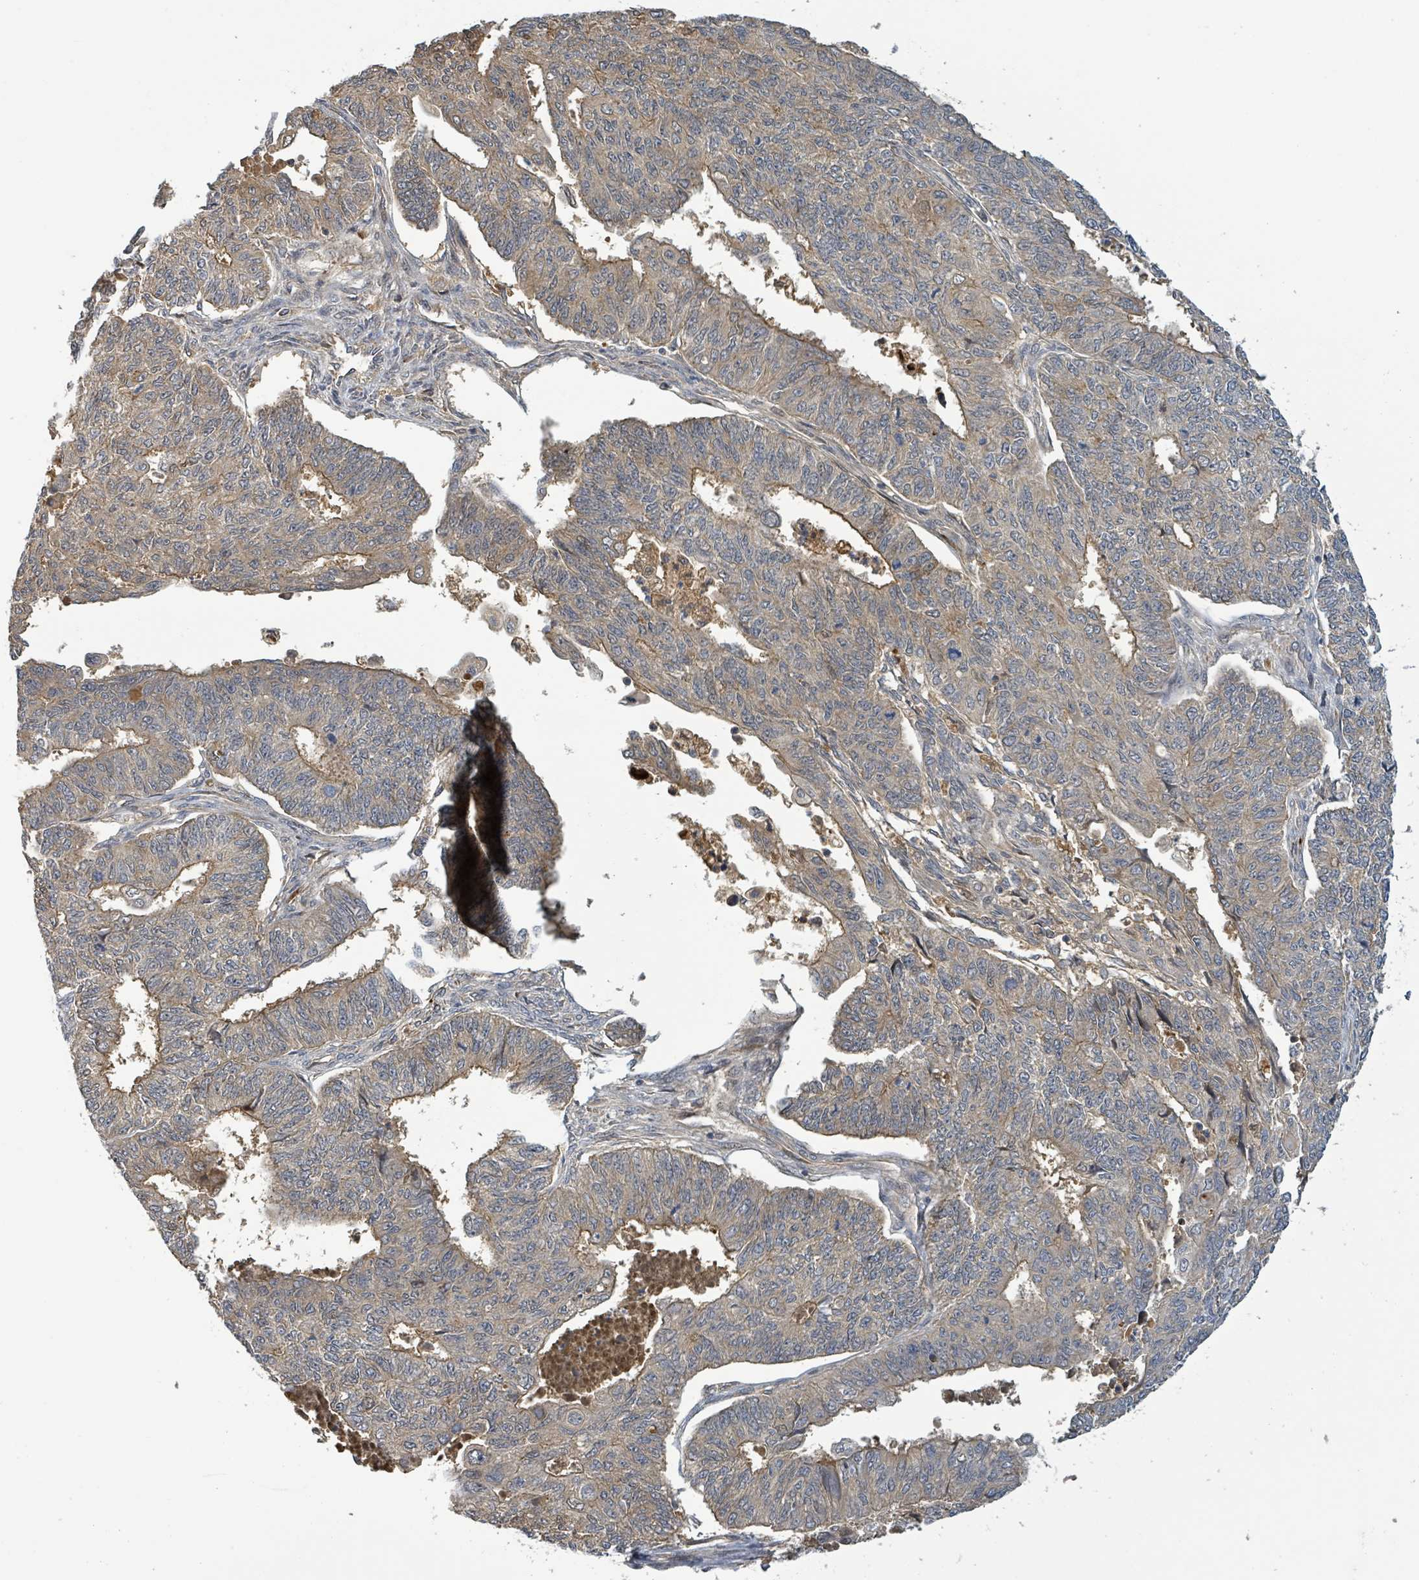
{"staining": {"intensity": "weak", "quantity": ">75%", "location": "cytoplasmic/membranous"}, "tissue": "endometrial cancer", "cell_type": "Tumor cells", "image_type": "cancer", "snomed": [{"axis": "morphology", "description": "Adenocarcinoma, NOS"}, {"axis": "topography", "description": "Endometrium"}], "caption": "Endometrial cancer stained for a protein (brown) shows weak cytoplasmic/membranous positive positivity in approximately >75% of tumor cells.", "gene": "STARD4", "patient": {"sex": "female", "age": 32}}